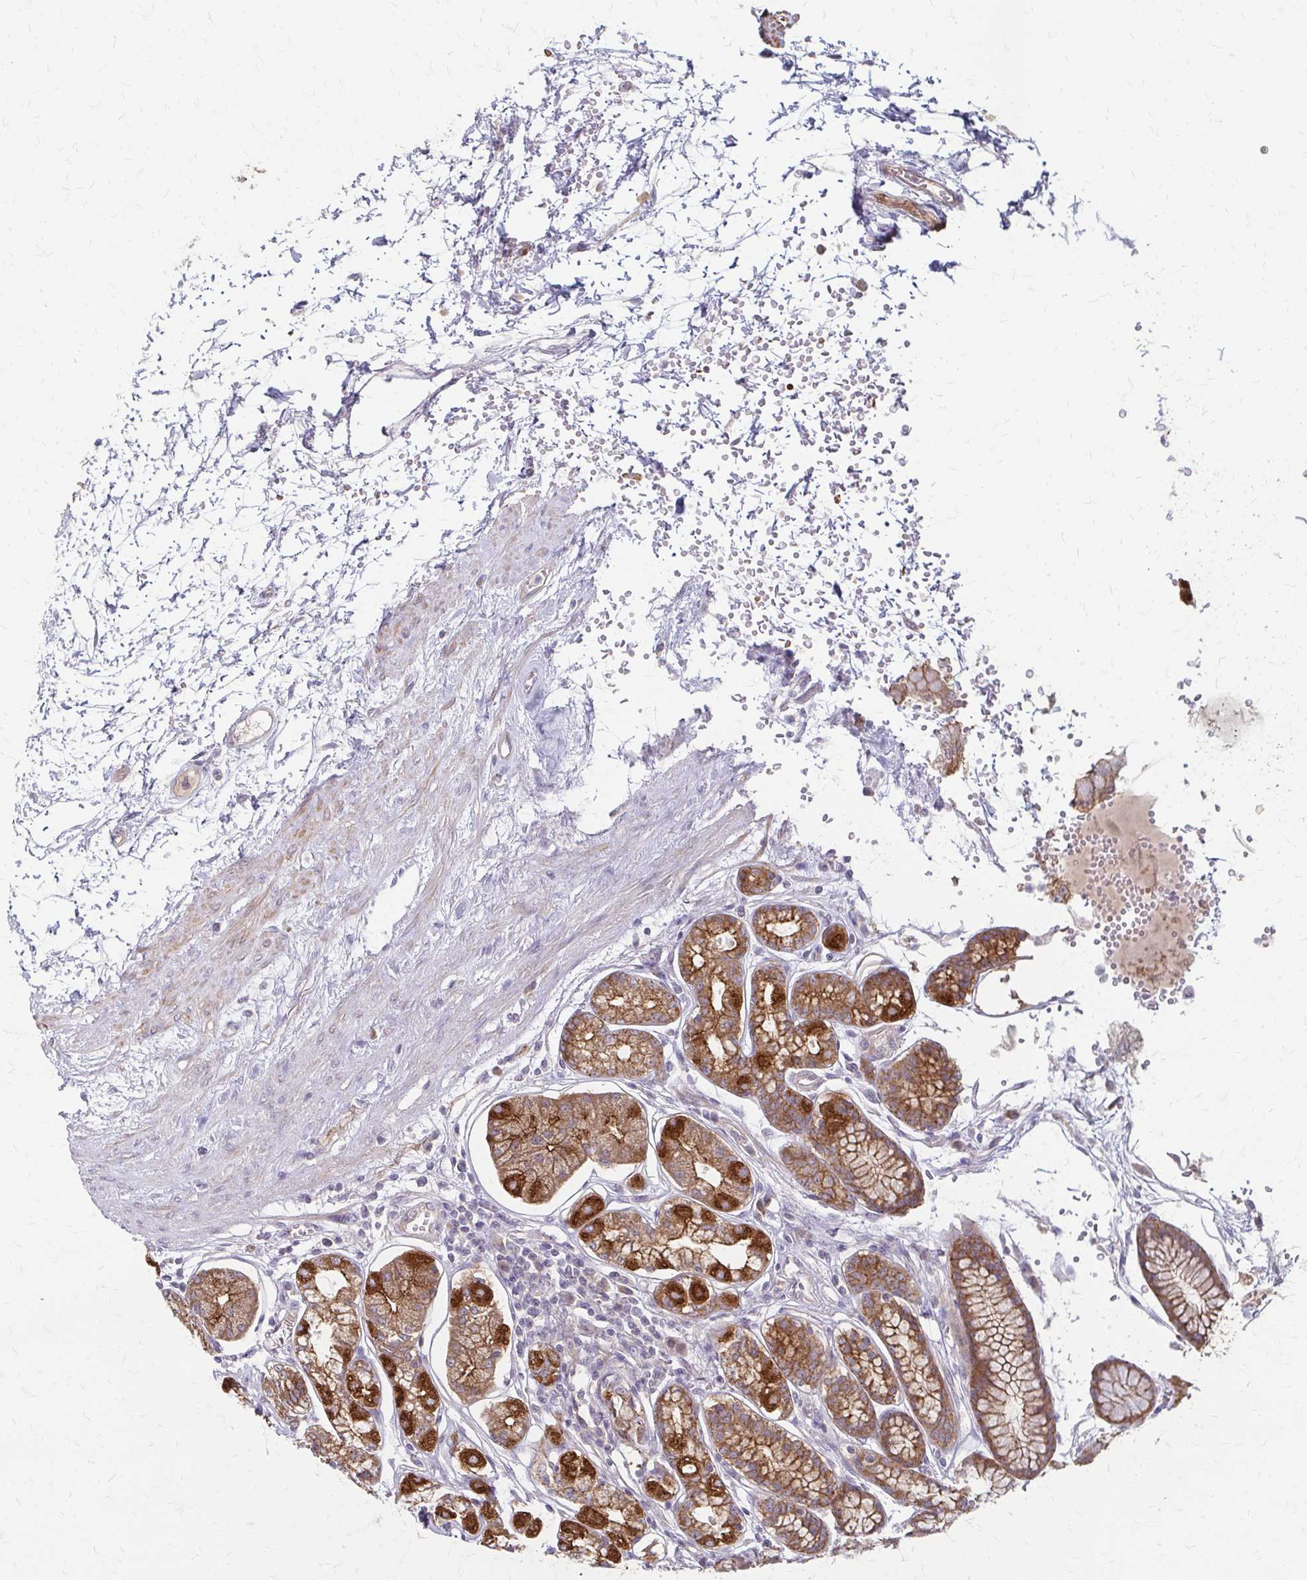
{"staining": {"intensity": "strong", "quantity": ">75%", "location": "cytoplasmic/membranous"}, "tissue": "stomach", "cell_type": "Glandular cells", "image_type": "normal", "snomed": [{"axis": "morphology", "description": "Normal tissue, NOS"}, {"axis": "topography", "description": "Stomach"}, {"axis": "topography", "description": "Stomach, lower"}], "caption": "Protein staining of normal stomach reveals strong cytoplasmic/membranous expression in approximately >75% of glandular cells.", "gene": "ZNF383", "patient": {"sex": "male", "age": 76}}